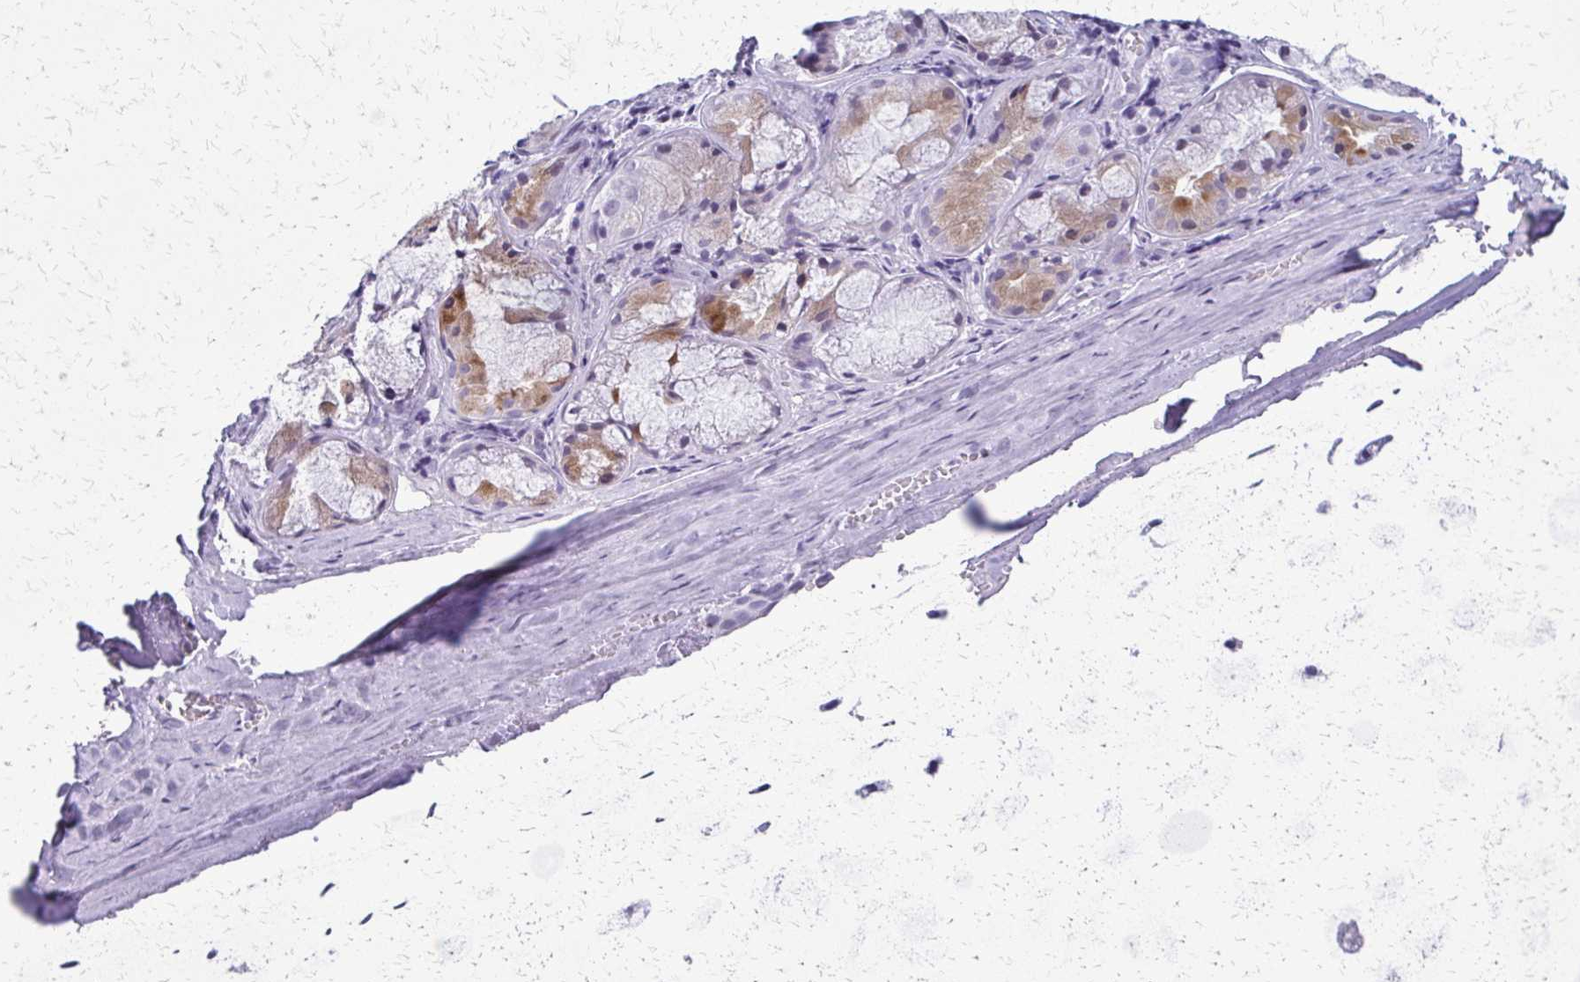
{"staining": {"intensity": "negative", "quantity": "none", "location": "none"}, "tissue": "adipose tissue", "cell_type": "Adipocytes", "image_type": "normal", "snomed": [{"axis": "morphology", "description": "Normal tissue, NOS"}, {"axis": "topography", "description": "Cartilage tissue"}, {"axis": "topography", "description": "Nasopharynx"}, {"axis": "topography", "description": "Thyroid gland"}], "caption": "DAB immunohistochemical staining of benign adipose tissue displays no significant expression in adipocytes.", "gene": "FAM162B", "patient": {"sex": "male", "age": 63}}